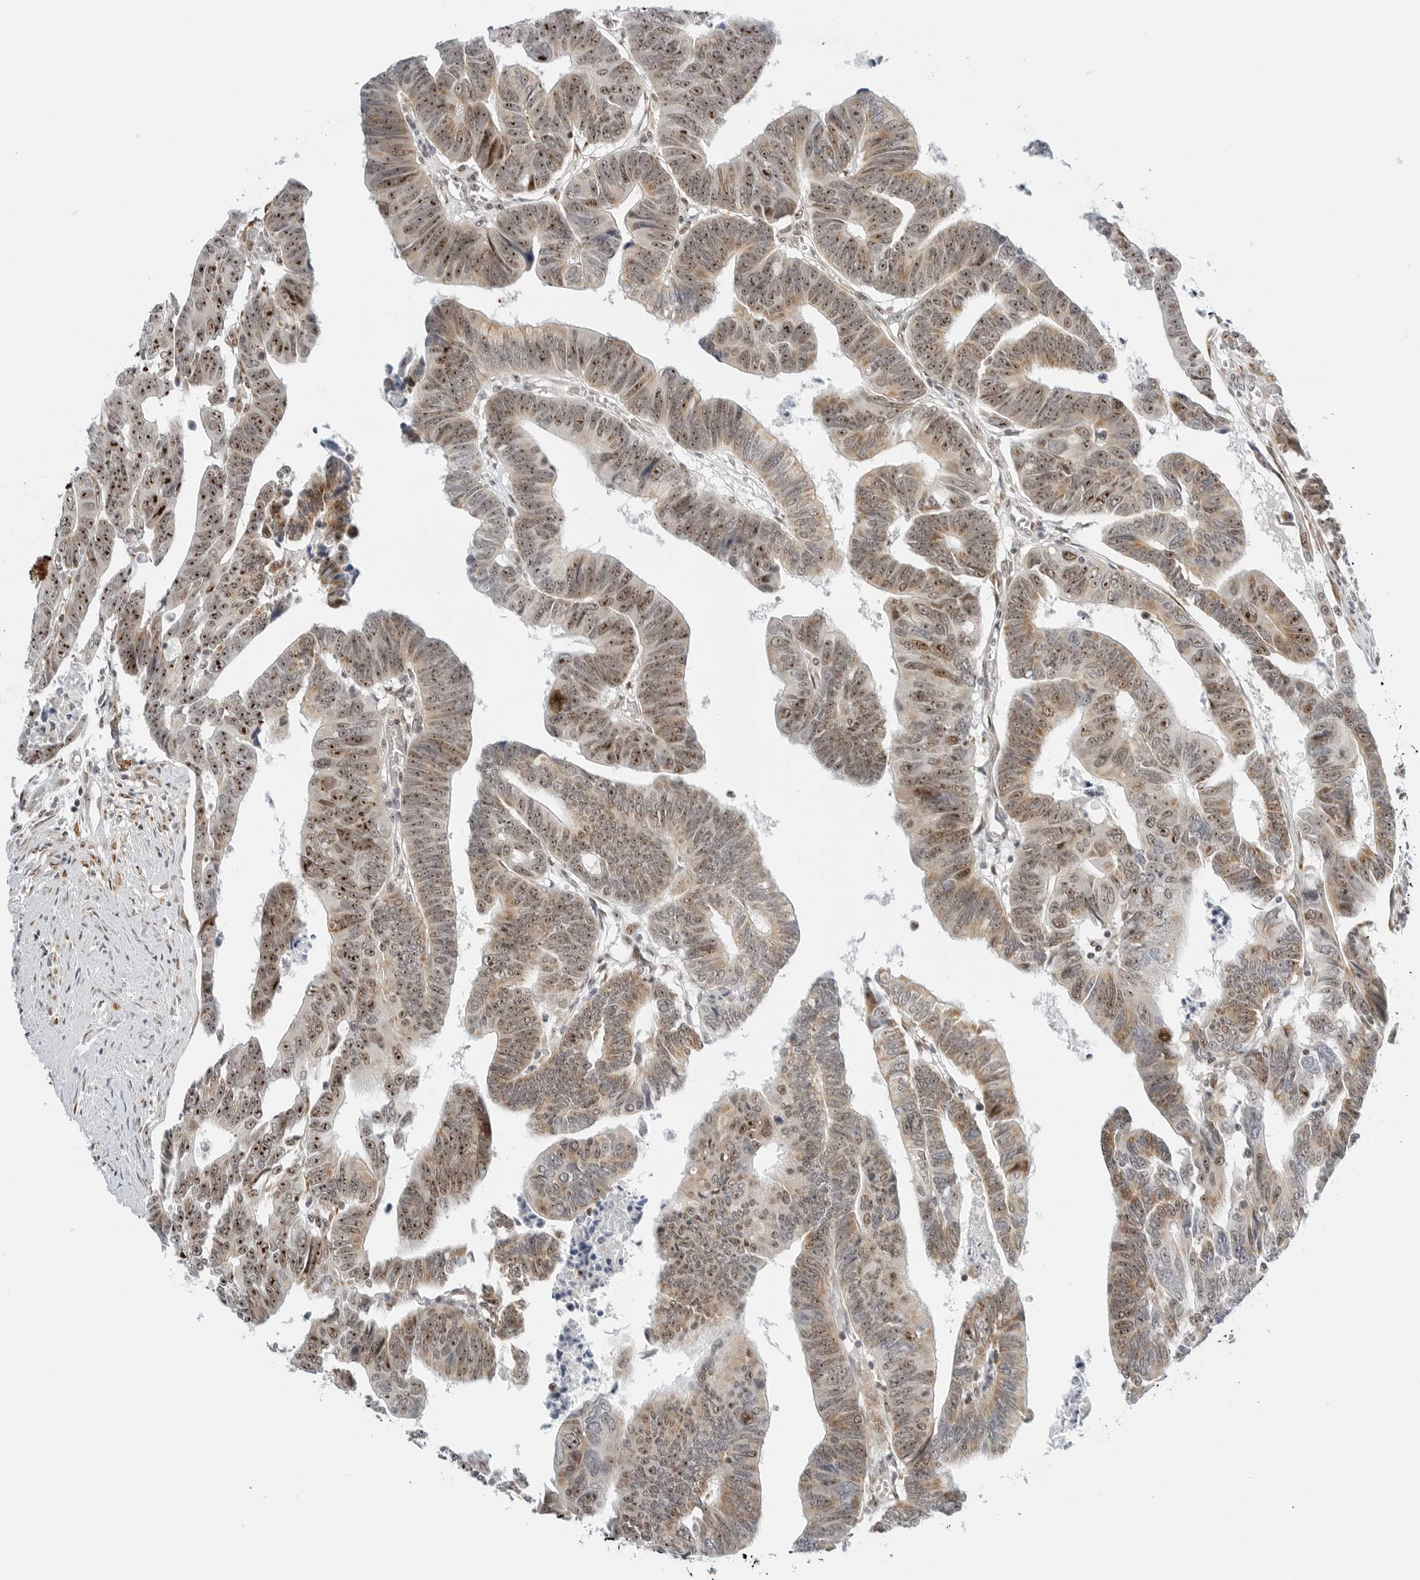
{"staining": {"intensity": "moderate", "quantity": ">75%", "location": "cytoplasmic/membranous,nuclear"}, "tissue": "colorectal cancer", "cell_type": "Tumor cells", "image_type": "cancer", "snomed": [{"axis": "morphology", "description": "Adenocarcinoma, NOS"}, {"axis": "topography", "description": "Rectum"}], "caption": "Colorectal cancer was stained to show a protein in brown. There is medium levels of moderate cytoplasmic/membranous and nuclear positivity in approximately >75% of tumor cells.", "gene": "RIMKLA", "patient": {"sex": "female", "age": 65}}